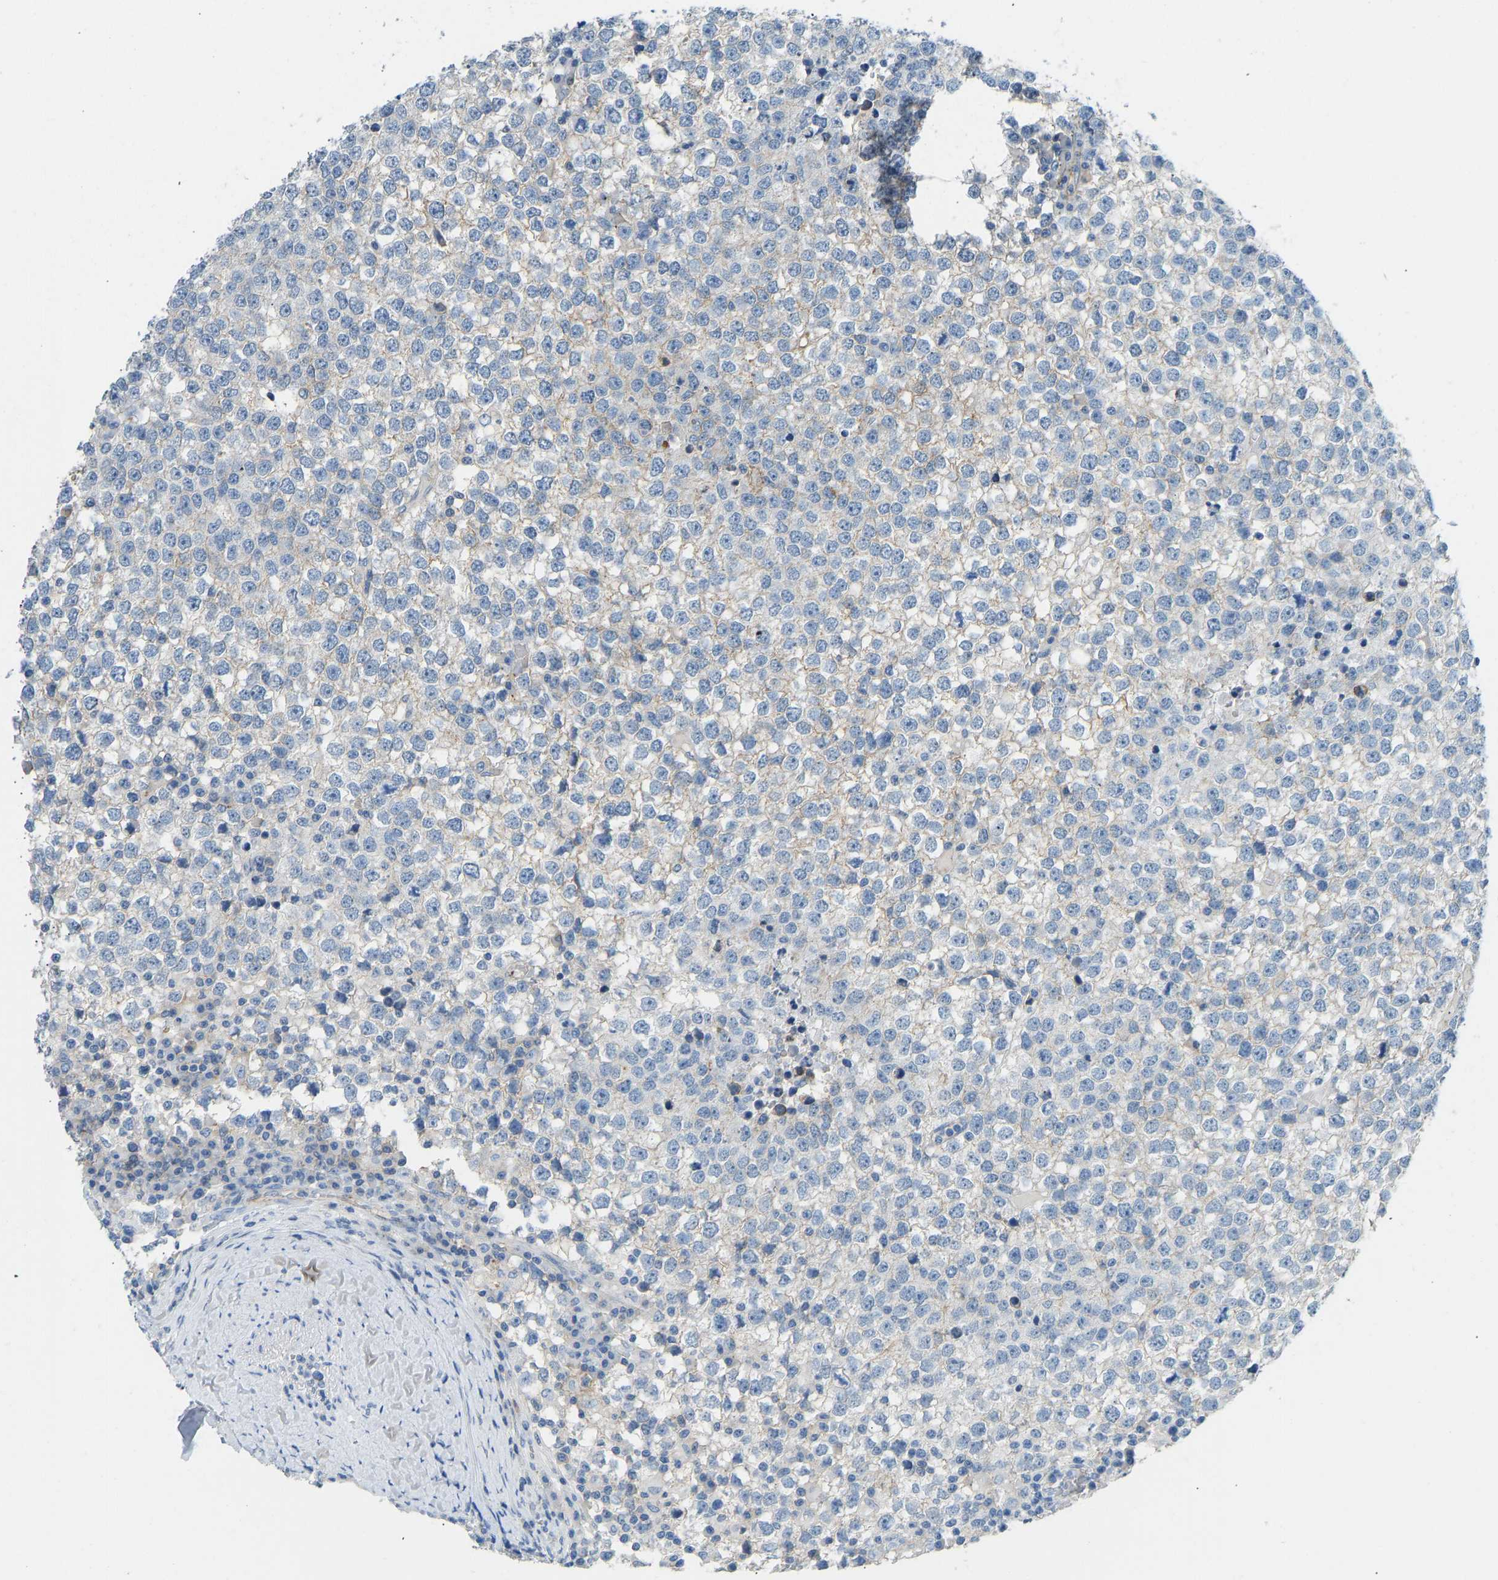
{"staining": {"intensity": "weak", "quantity": "<25%", "location": "cytoplasmic/membranous"}, "tissue": "testis cancer", "cell_type": "Tumor cells", "image_type": "cancer", "snomed": [{"axis": "morphology", "description": "Seminoma, NOS"}, {"axis": "topography", "description": "Testis"}], "caption": "High power microscopy micrograph of an IHC photomicrograph of testis cancer (seminoma), revealing no significant expression in tumor cells. Nuclei are stained in blue.", "gene": "ATP1A1", "patient": {"sex": "male", "age": 65}}